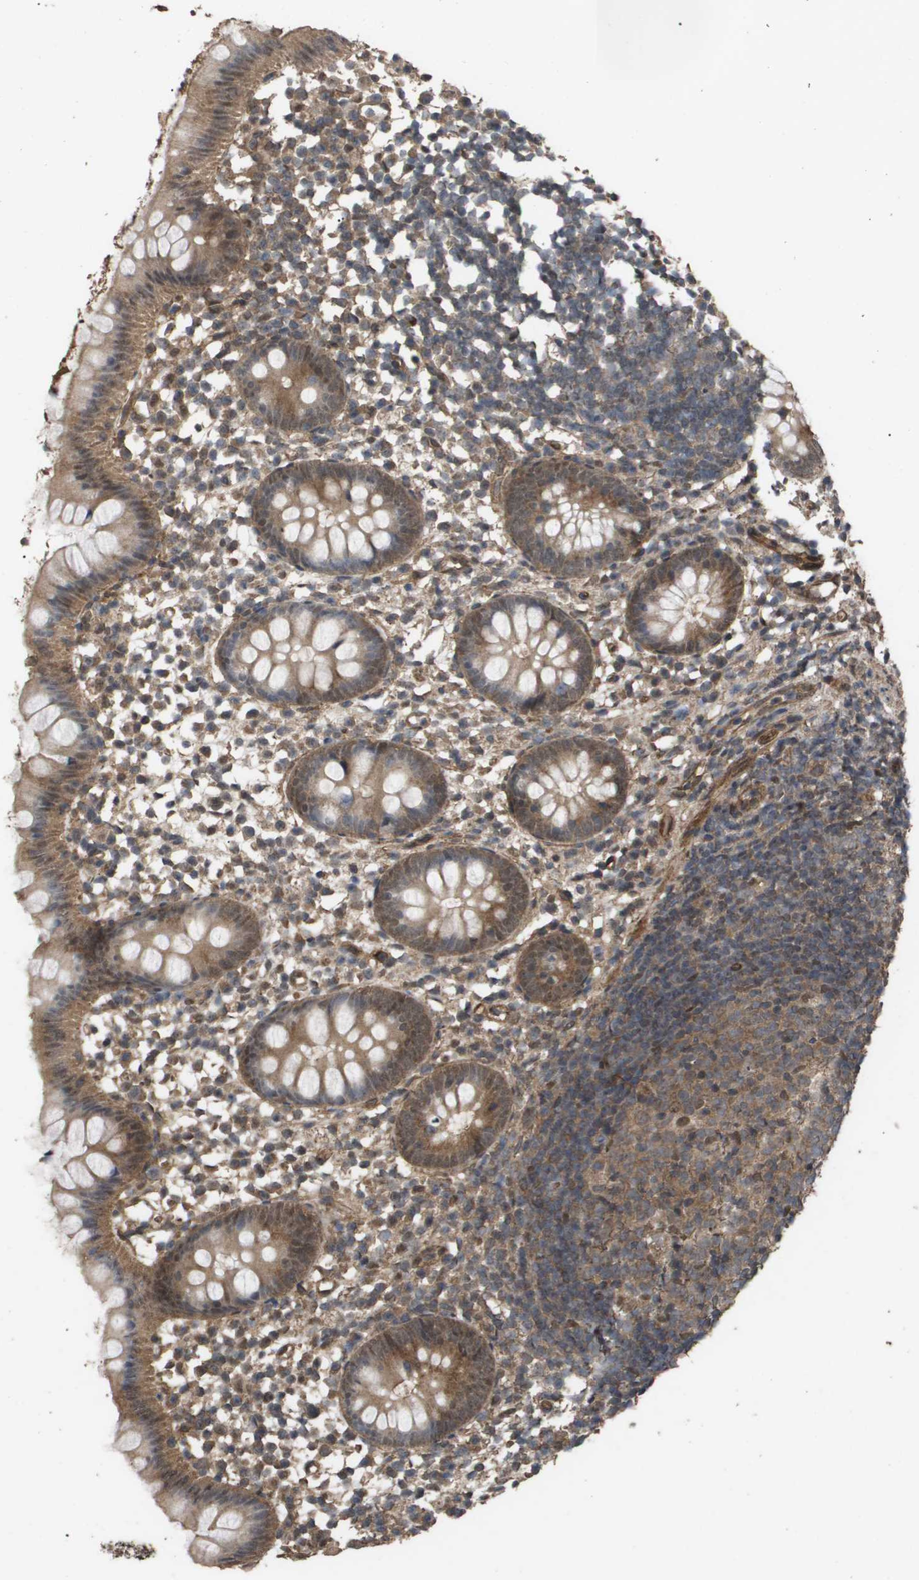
{"staining": {"intensity": "moderate", "quantity": ">75%", "location": "cytoplasmic/membranous"}, "tissue": "appendix", "cell_type": "Glandular cells", "image_type": "normal", "snomed": [{"axis": "morphology", "description": "Normal tissue, NOS"}, {"axis": "topography", "description": "Appendix"}], "caption": "Immunohistochemical staining of benign appendix demonstrates moderate cytoplasmic/membranous protein expression in about >75% of glandular cells. (Stains: DAB in brown, nuclei in blue, Microscopy: brightfield microscopy at high magnification).", "gene": "CUL5", "patient": {"sex": "female", "age": 20}}